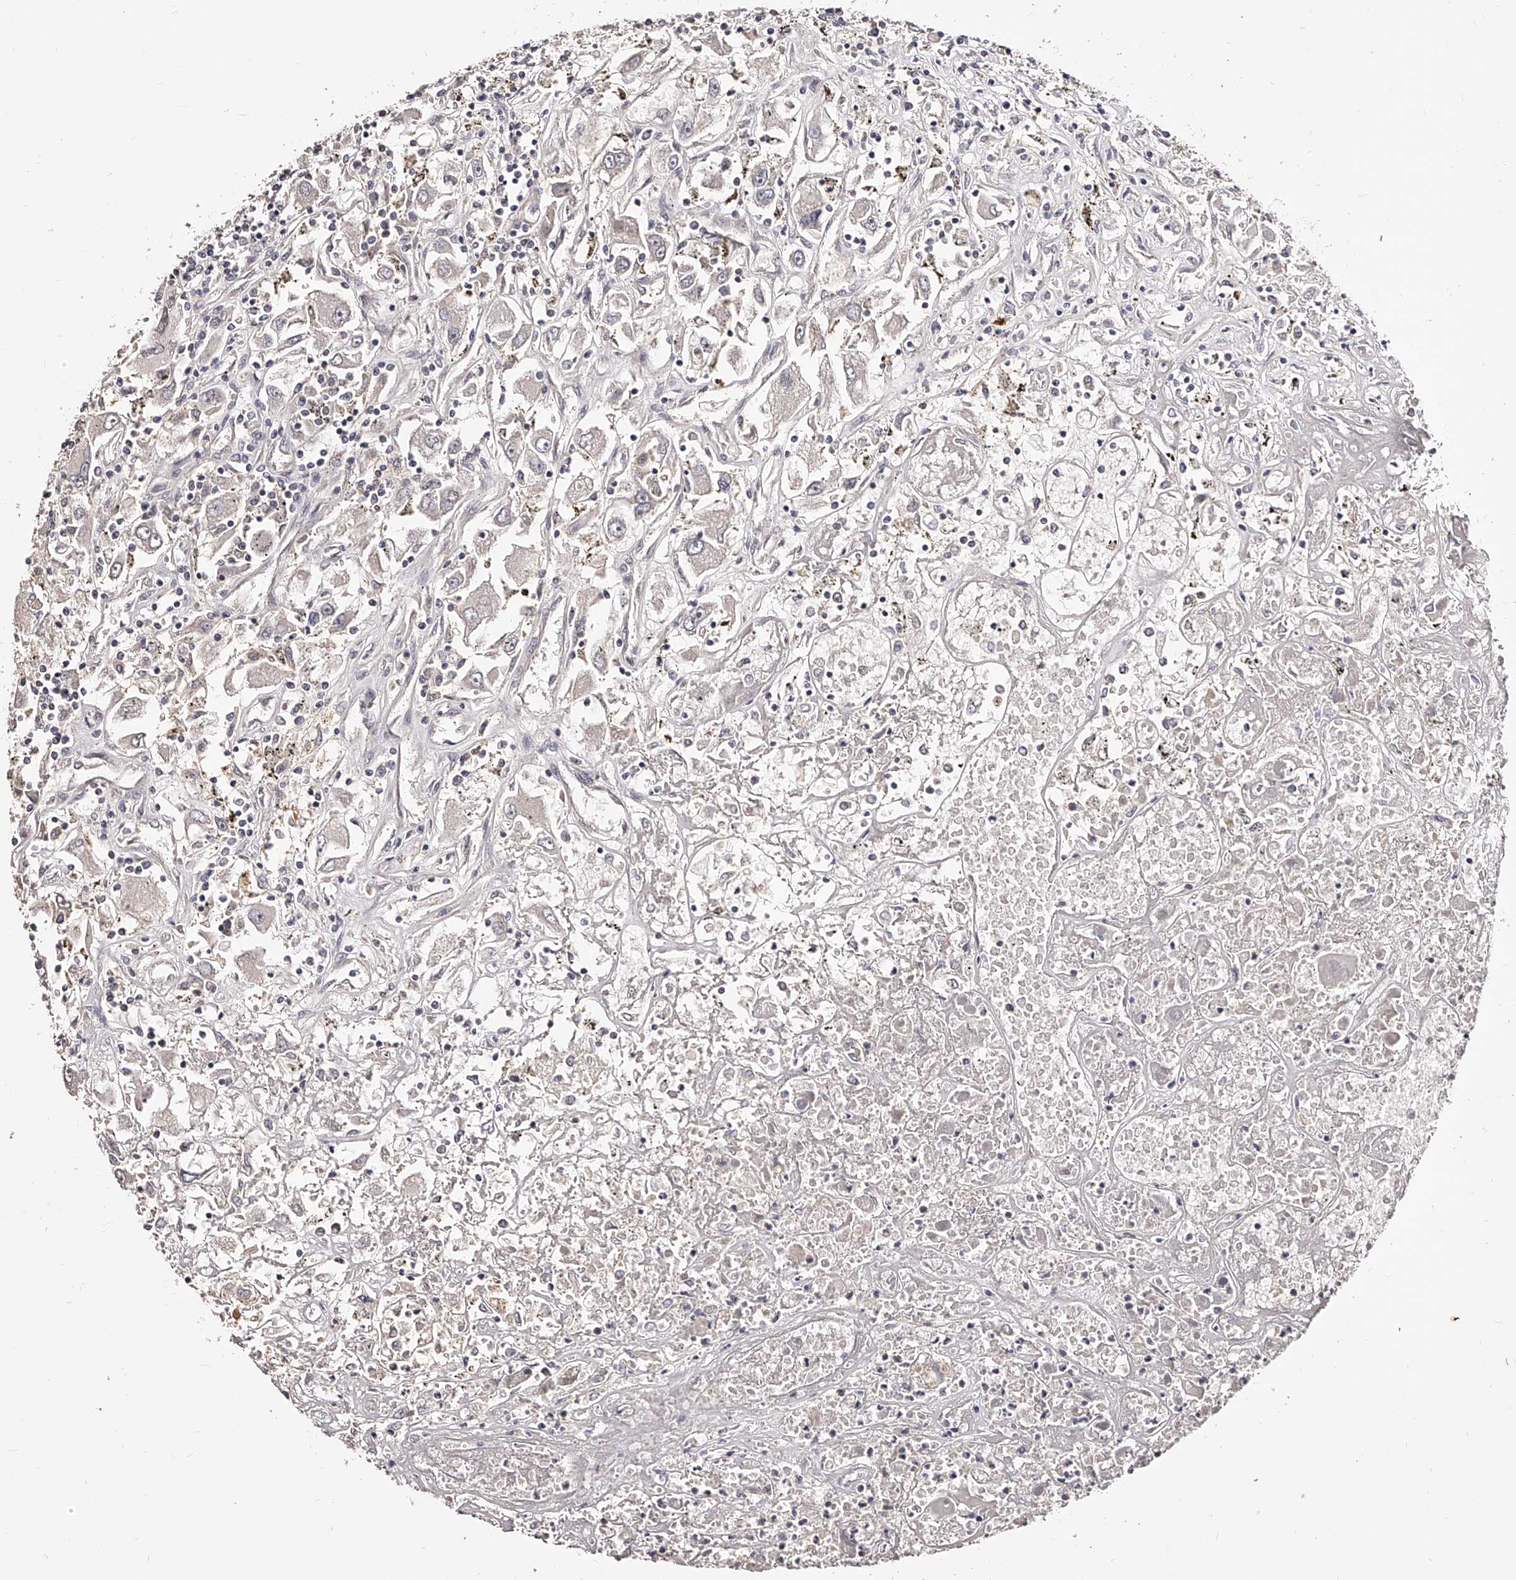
{"staining": {"intensity": "negative", "quantity": "none", "location": "none"}, "tissue": "renal cancer", "cell_type": "Tumor cells", "image_type": "cancer", "snomed": [{"axis": "morphology", "description": "Adenocarcinoma, NOS"}, {"axis": "topography", "description": "Kidney"}], "caption": "Immunohistochemical staining of renal cancer (adenocarcinoma) exhibits no significant staining in tumor cells.", "gene": "PHACTR1", "patient": {"sex": "female", "age": 52}}